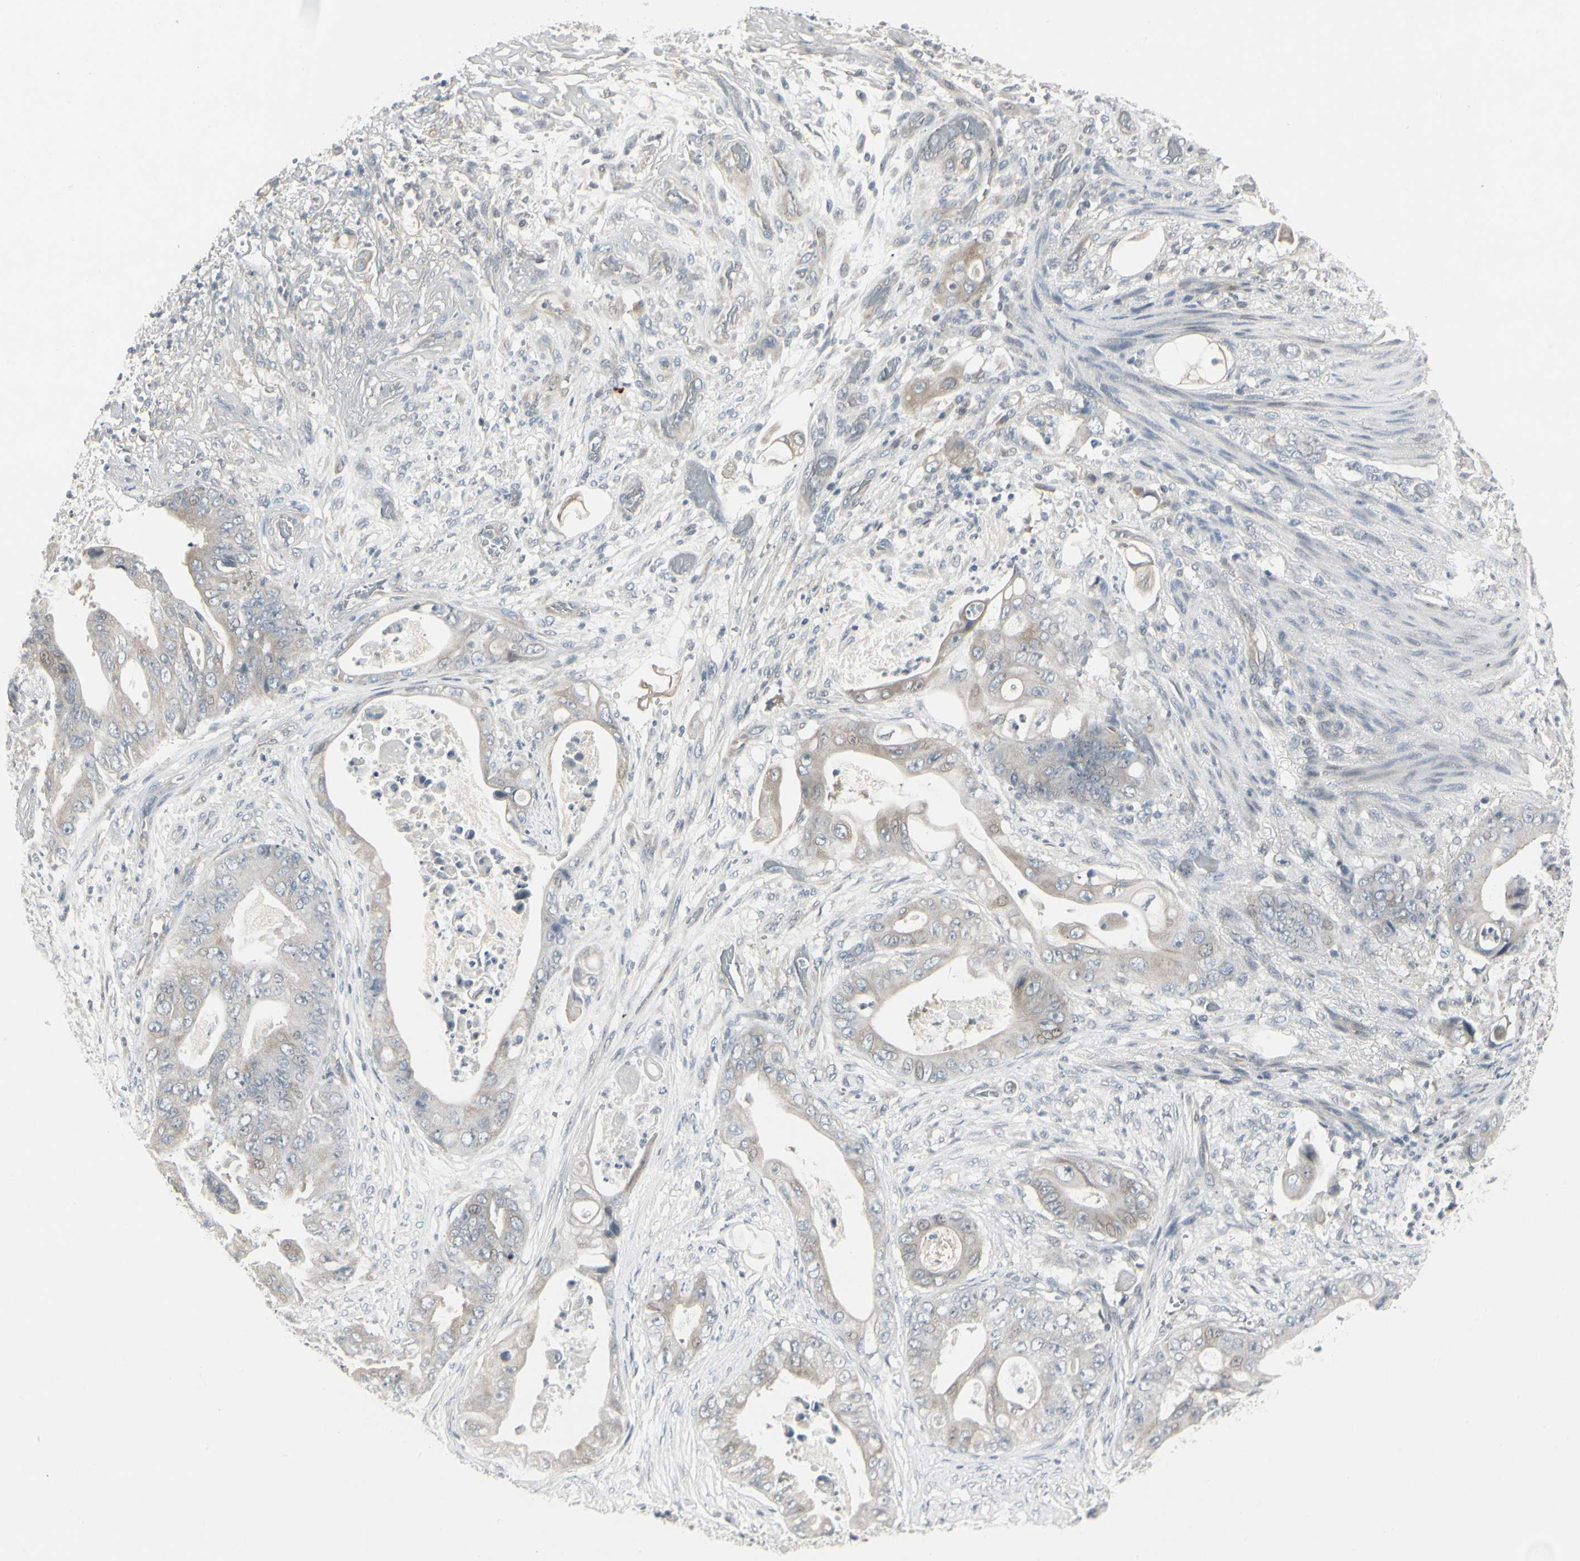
{"staining": {"intensity": "weak", "quantity": "<25%", "location": "cytoplasmic/membranous"}, "tissue": "stomach cancer", "cell_type": "Tumor cells", "image_type": "cancer", "snomed": [{"axis": "morphology", "description": "Adenocarcinoma, NOS"}, {"axis": "topography", "description": "Stomach"}], "caption": "This micrograph is of stomach adenocarcinoma stained with immunohistochemistry to label a protein in brown with the nuclei are counter-stained blue. There is no staining in tumor cells. (DAB immunohistochemistry (IHC) with hematoxylin counter stain).", "gene": "DMPK", "patient": {"sex": "female", "age": 73}}